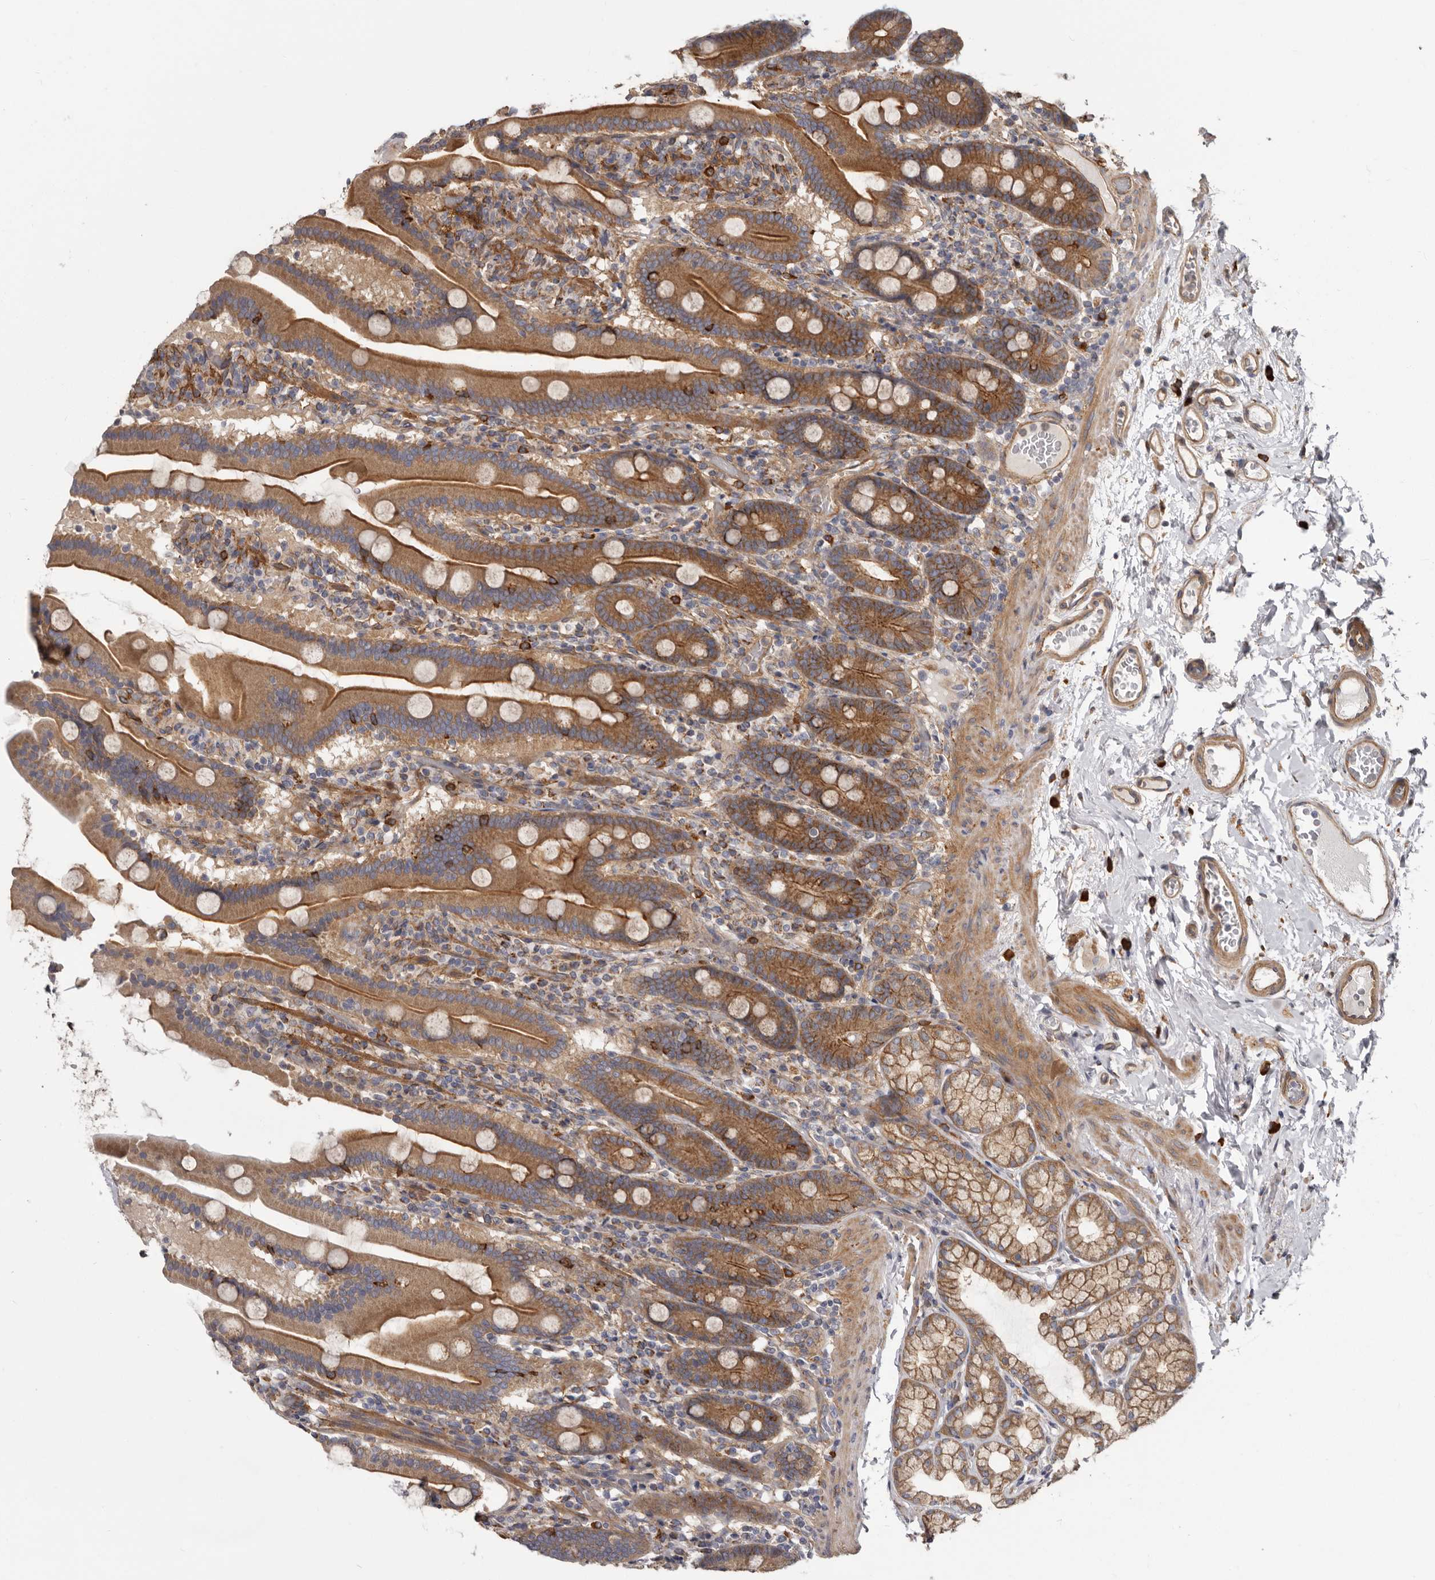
{"staining": {"intensity": "strong", "quantity": ">75%", "location": "cytoplasmic/membranous"}, "tissue": "duodenum", "cell_type": "Glandular cells", "image_type": "normal", "snomed": [{"axis": "morphology", "description": "Normal tissue, NOS"}, {"axis": "topography", "description": "Duodenum"}], "caption": "Immunohistochemical staining of unremarkable human duodenum reveals >75% levels of strong cytoplasmic/membranous protein expression in approximately >75% of glandular cells. (Brightfield microscopy of DAB IHC at high magnification).", "gene": "ENAH", "patient": {"sex": "male", "age": 55}}